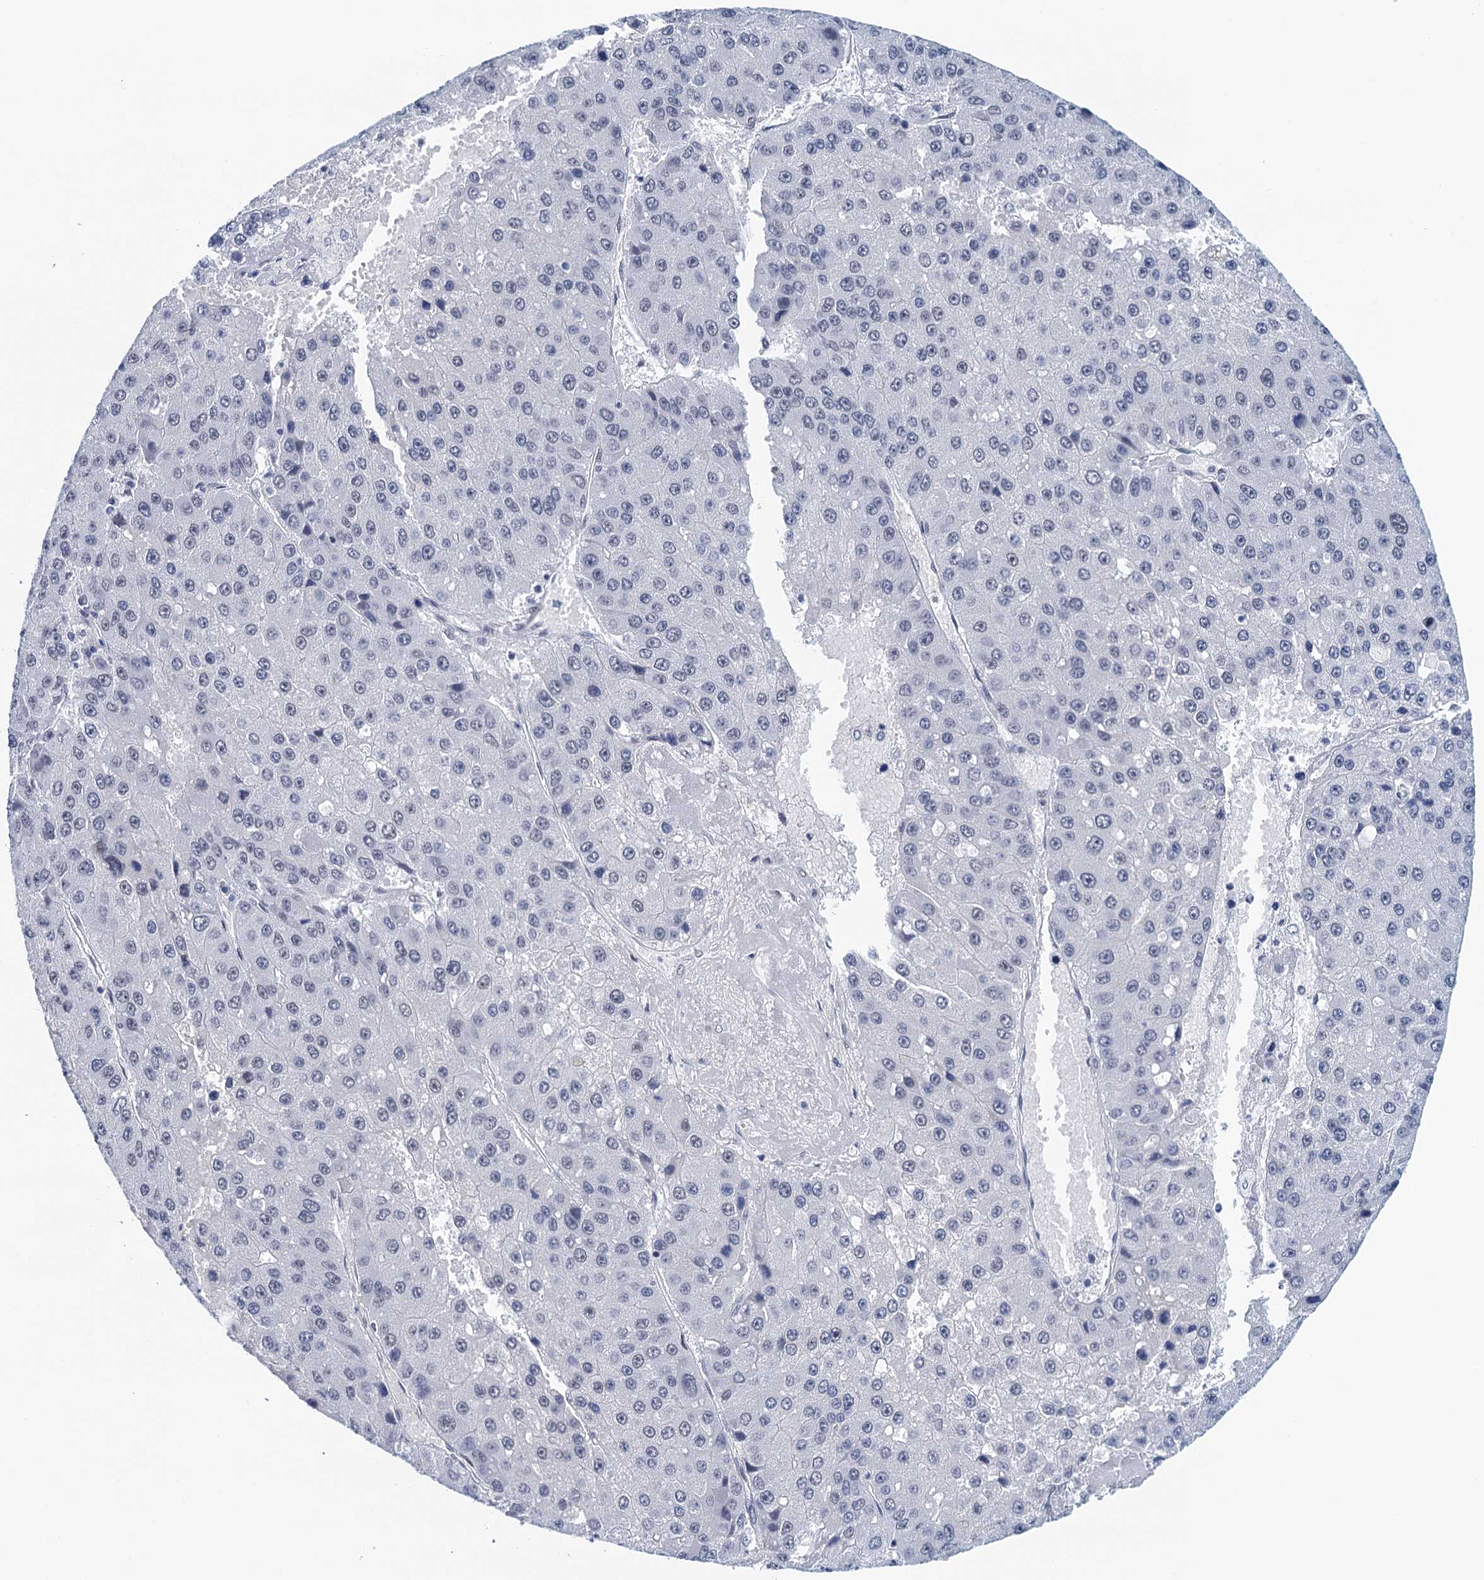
{"staining": {"intensity": "negative", "quantity": "none", "location": "none"}, "tissue": "liver cancer", "cell_type": "Tumor cells", "image_type": "cancer", "snomed": [{"axis": "morphology", "description": "Carcinoma, Hepatocellular, NOS"}, {"axis": "topography", "description": "Liver"}], "caption": "Tumor cells are negative for protein expression in human liver hepatocellular carcinoma.", "gene": "EPS8L1", "patient": {"sex": "female", "age": 73}}